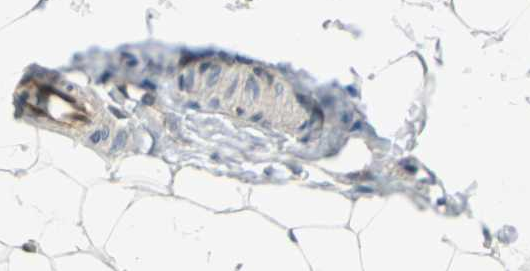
{"staining": {"intensity": "negative", "quantity": "none", "location": "none"}, "tissue": "adipose tissue", "cell_type": "Adipocytes", "image_type": "normal", "snomed": [{"axis": "morphology", "description": "Normal tissue, NOS"}, {"axis": "topography", "description": "Soft tissue"}], "caption": "The micrograph displays no significant positivity in adipocytes of adipose tissue. (Immunohistochemistry (ihc), brightfield microscopy, high magnification).", "gene": "PSME1", "patient": {"sex": "male", "age": 26}}